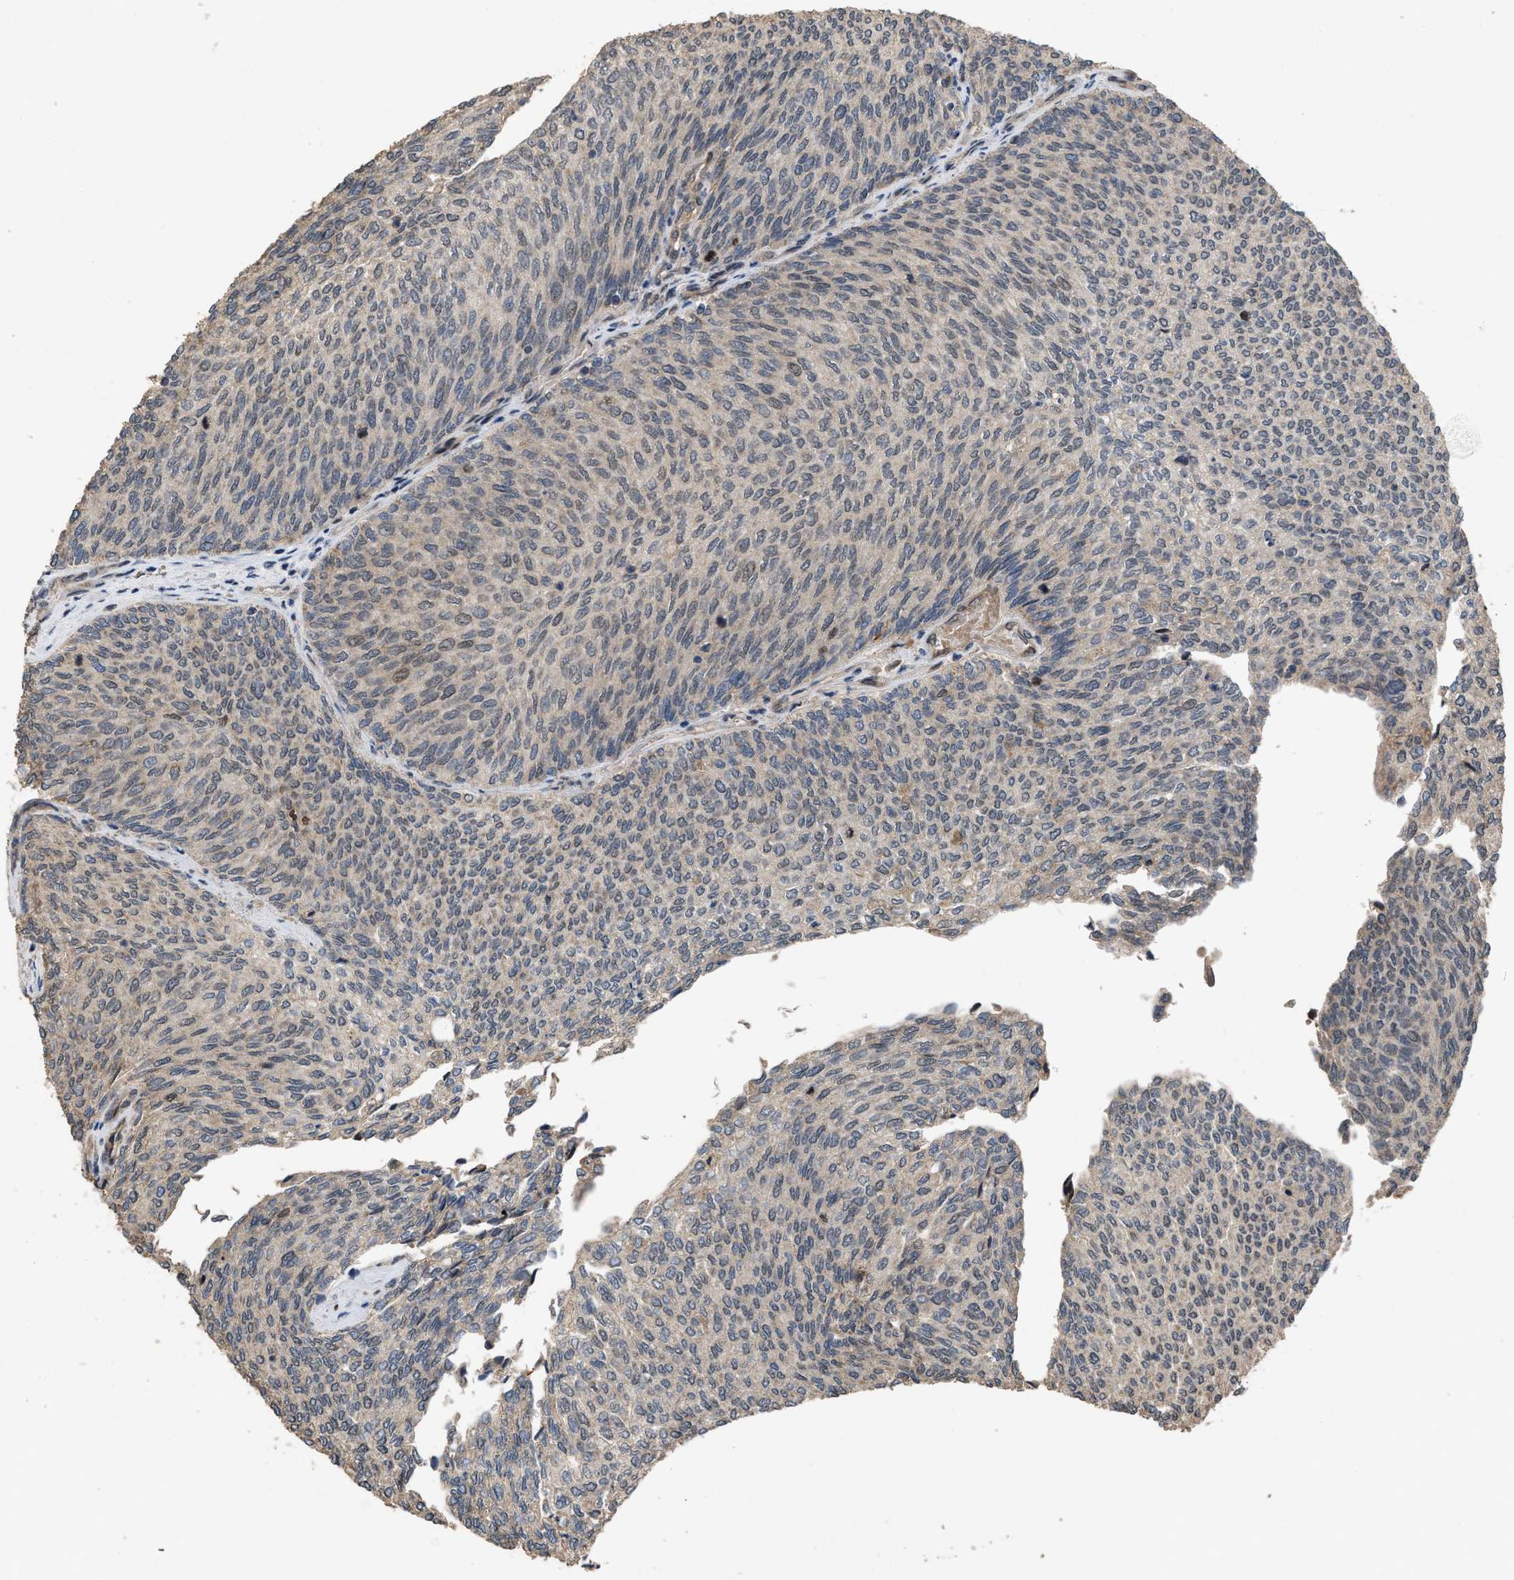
{"staining": {"intensity": "weak", "quantity": "<25%", "location": "cytoplasmic/membranous"}, "tissue": "urothelial cancer", "cell_type": "Tumor cells", "image_type": "cancer", "snomed": [{"axis": "morphology", "description": "Urothelial carcinoma, Low grade"}, {"axis": "topography", "description": "Urinary bladder"}], "caption": "This is an IHC micrograph of urothelial cancer. There is no expression in tumor cells.", "gene": "UTRN", "patient": {"sex": "female", "age": 79}}